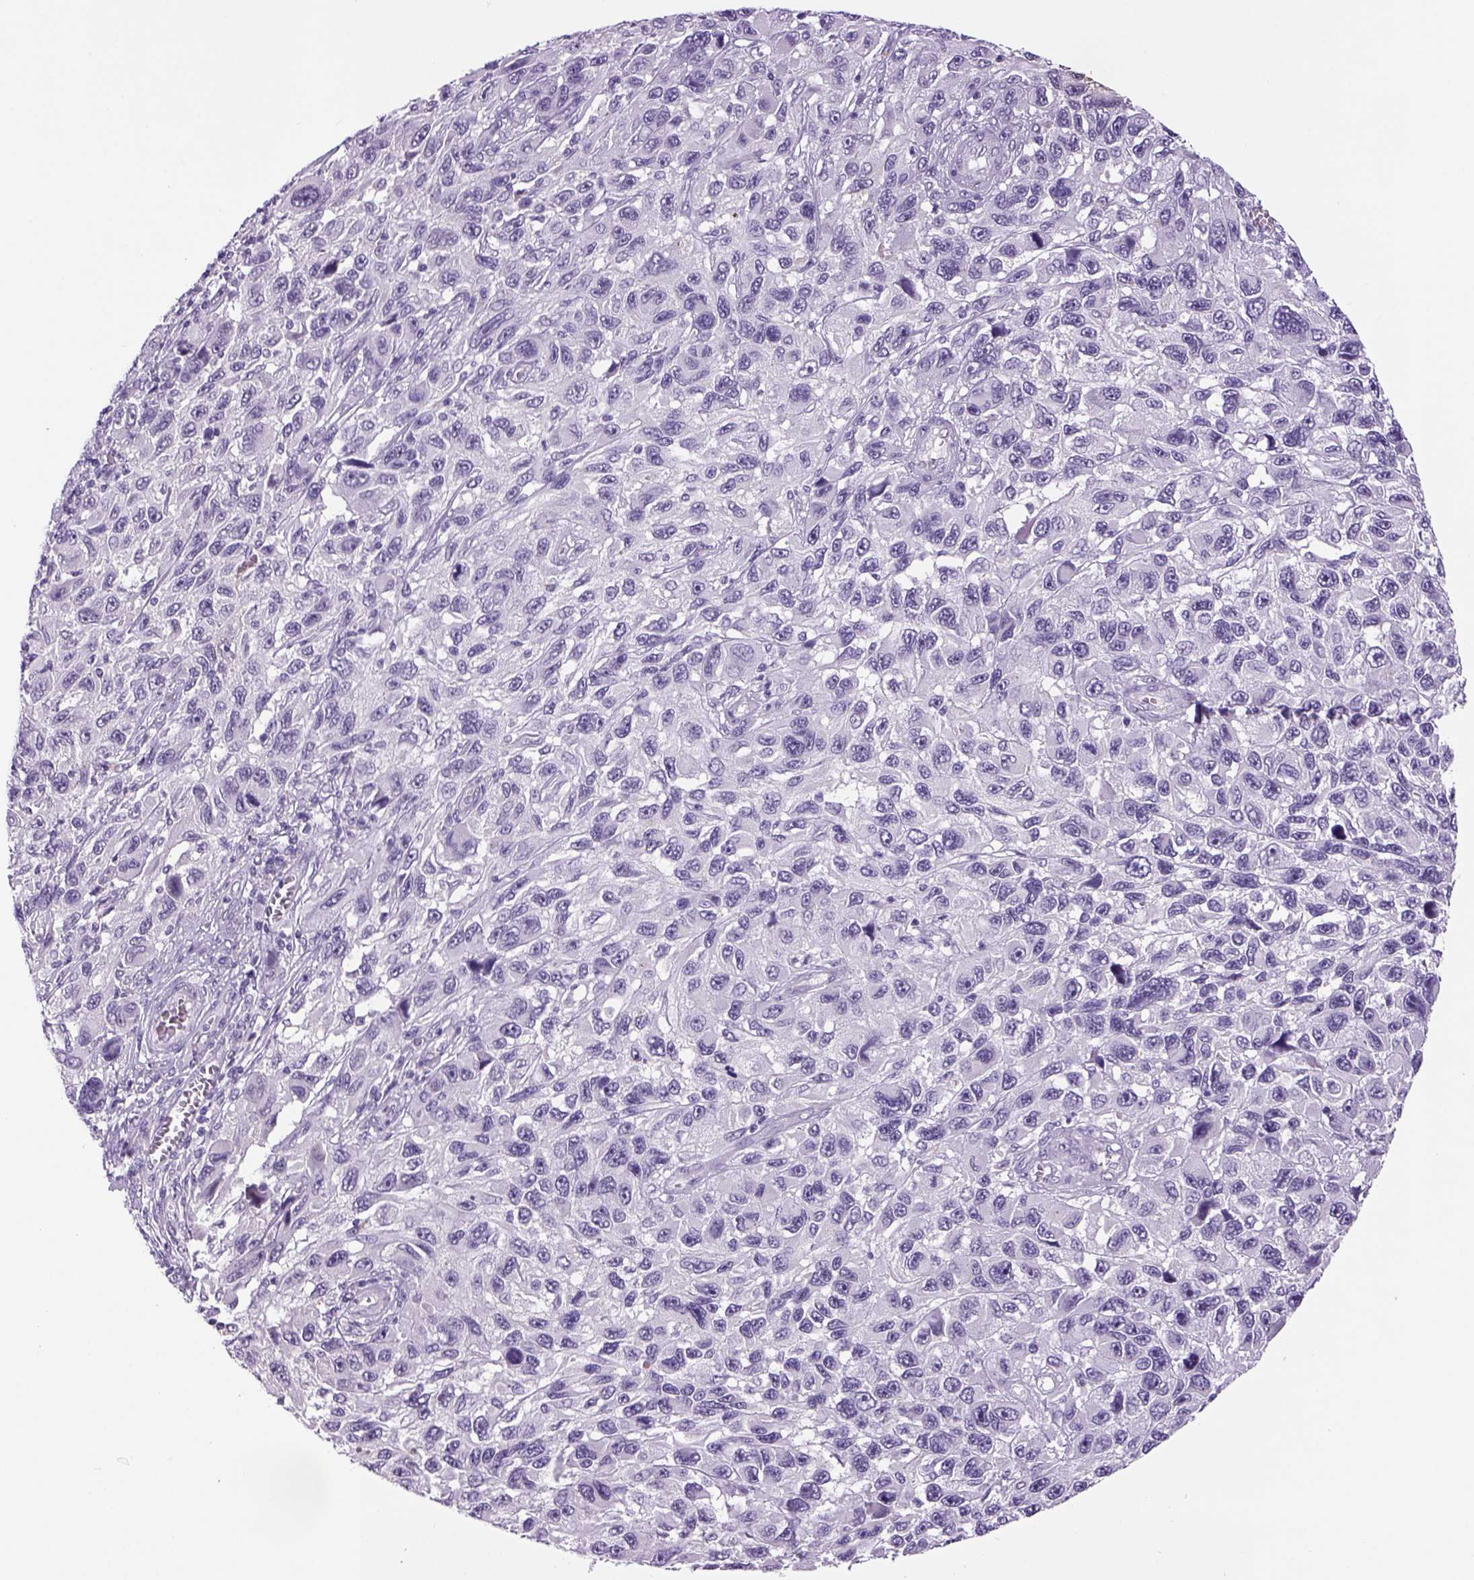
{"staining": {"intensity": "negative", "quantity": "none", "location": "none"}, "tissue": "melanoma", "cell_type": "Tumor cells", "image_type": "cancer", "snomed": [{"axis": "morphology", "description": "Malignant melanoma, NOS"}, {"axis": "topography", "description": "Skin"}], "caption": "This is a micrograph of IHC staining of melanoma, which shows no expression in tumor cells.", "gene": "DBH", "patient": {"sex": "male", "age": 53}}